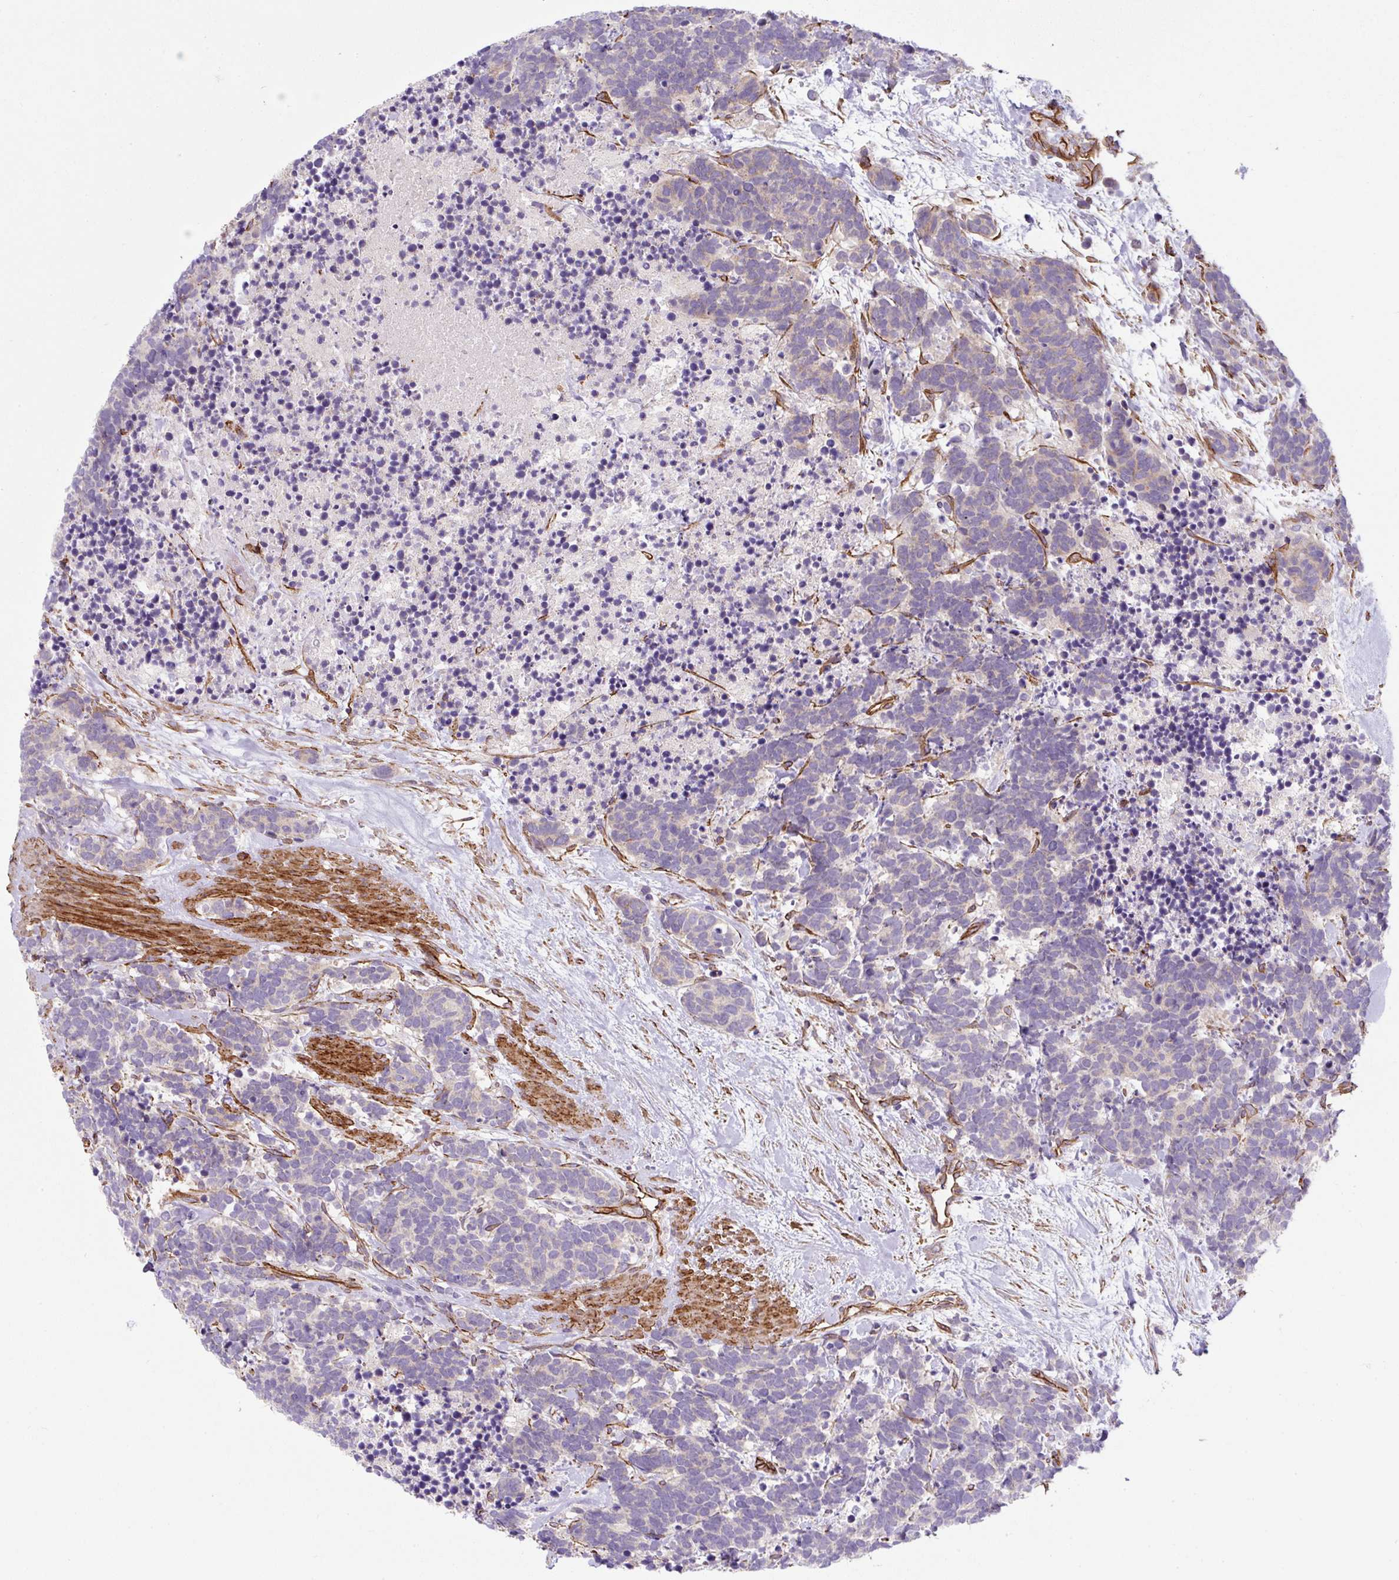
{"staining": {"intensity": "negative", "quantity": "none", "location": "none"}, "tissue": "carcinoid", "cell_type": "Tumor cells", "image_type": "cancer", "snomed": [{"axis": "morphology", "description": "Carcinoma, NOS"}, {"axis": "morphology", "description": "Carcinoid, malignant, NOS"}, {"axis": "topography", "description": "Prostate"}], "caption": "The immunohistochemistry histopathology image has no significant staining in tumor cells of carcinoid tissue. (DAB (3,3'-diaminobenzidine) IHC with hematoxylin counter stain).", "gene": "ANKUB1", "patient": {"sex": "male", "age": 57}}